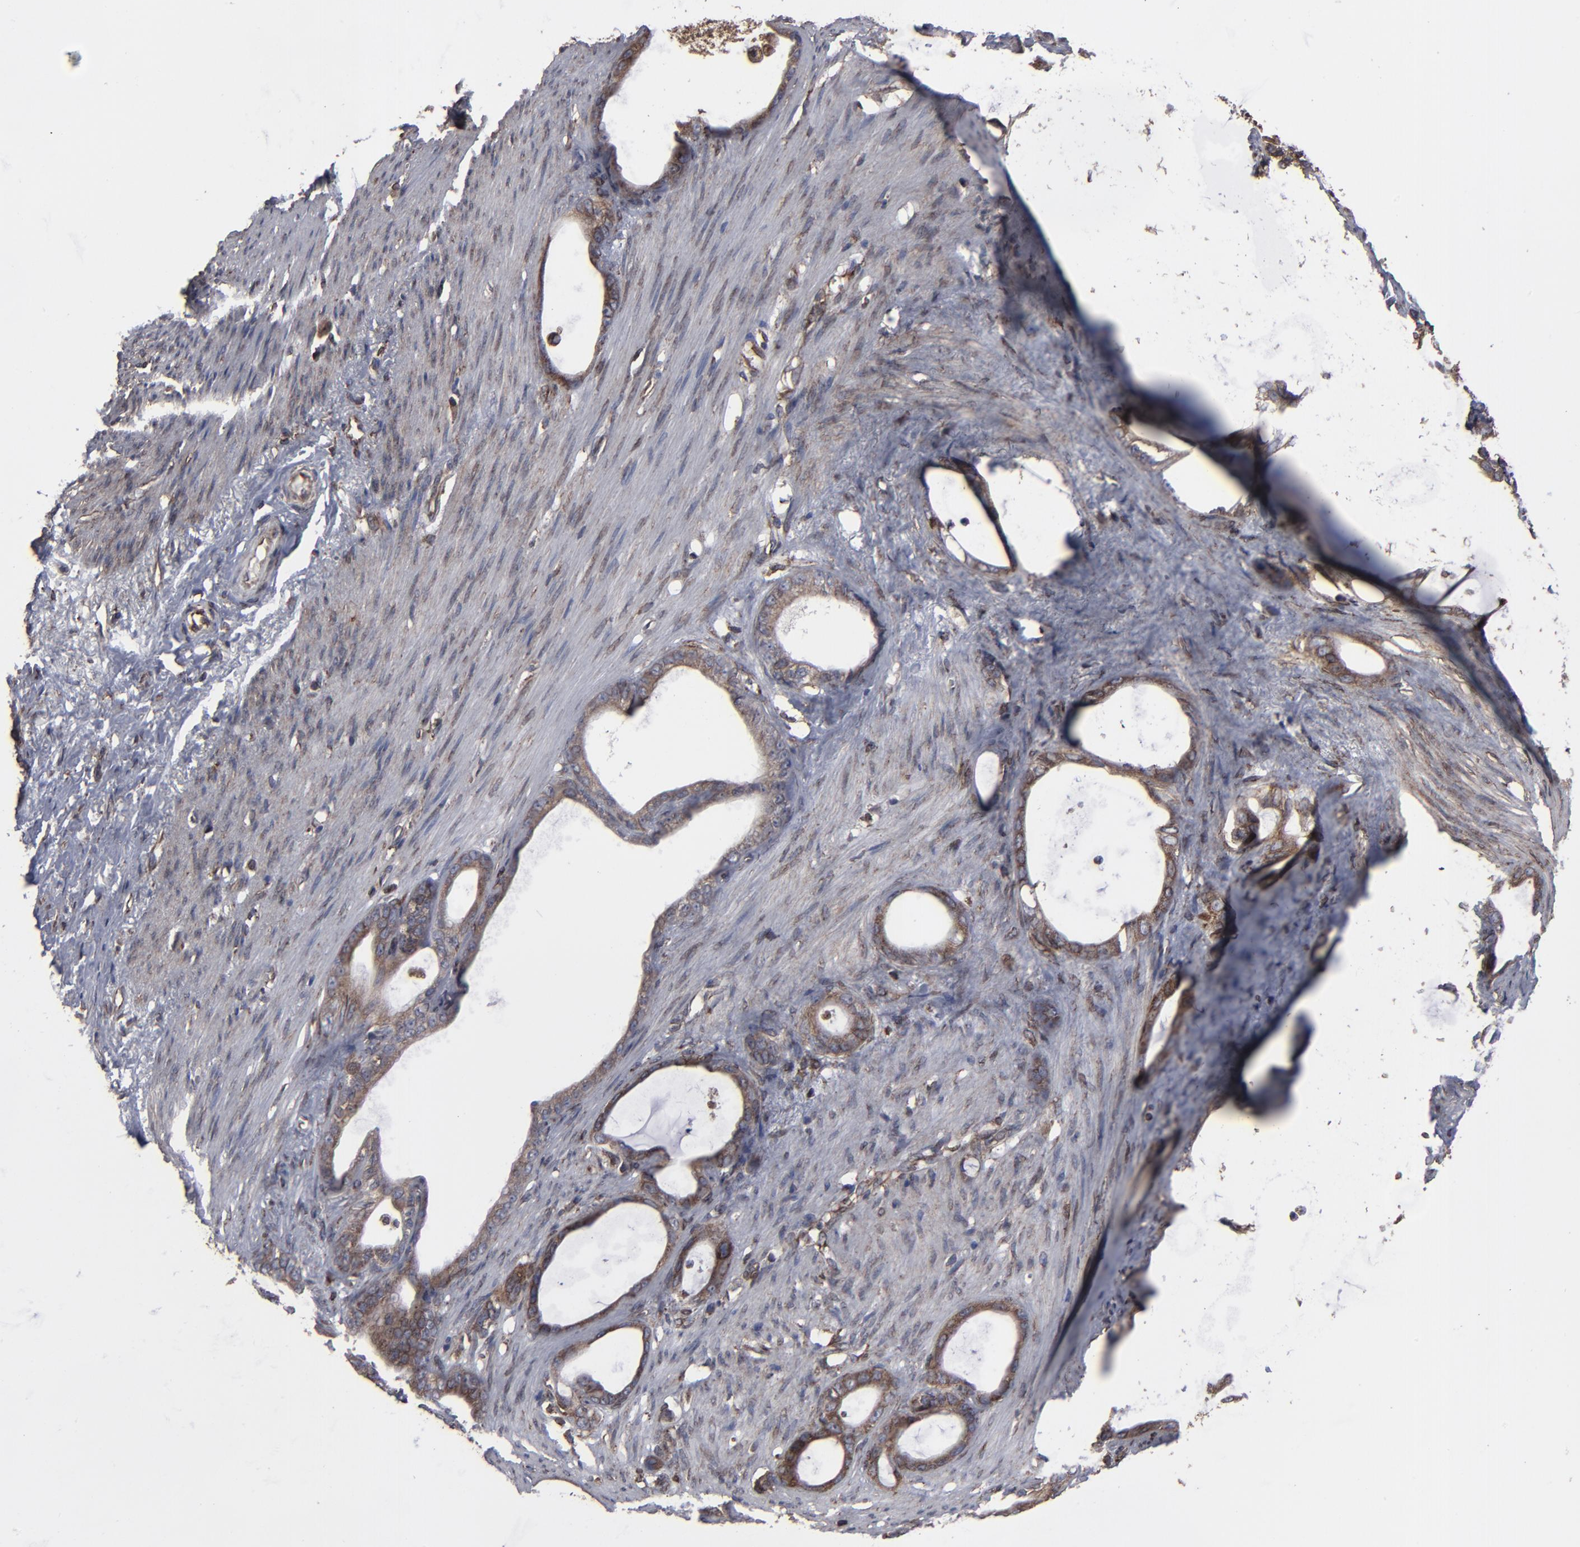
{"staining": {"intensity": "weak", "quantity": ">75%", "location": "cytoplasmic/membranous"}, "tissue": "stomach cancer", "cell_type": "Tumor cells", "image_type": "cancer", "snomed": [{"axis": "morphology", "description": "Adenocarcinoma, NOS"}, {"axis": "topography", "description": "Stomach"}], "caption": "Weak cytoplasmic/membranous protein expression is appreciated in about >75% of tumor cells in adenocarcinoma (stomach). The staining was performed using DAB, with brown indicating positive protein expression. Nuclei are stained blue with hematoxylin.", "gene": "CNIH1", "patient": {"sex": "female", "age": 75}}